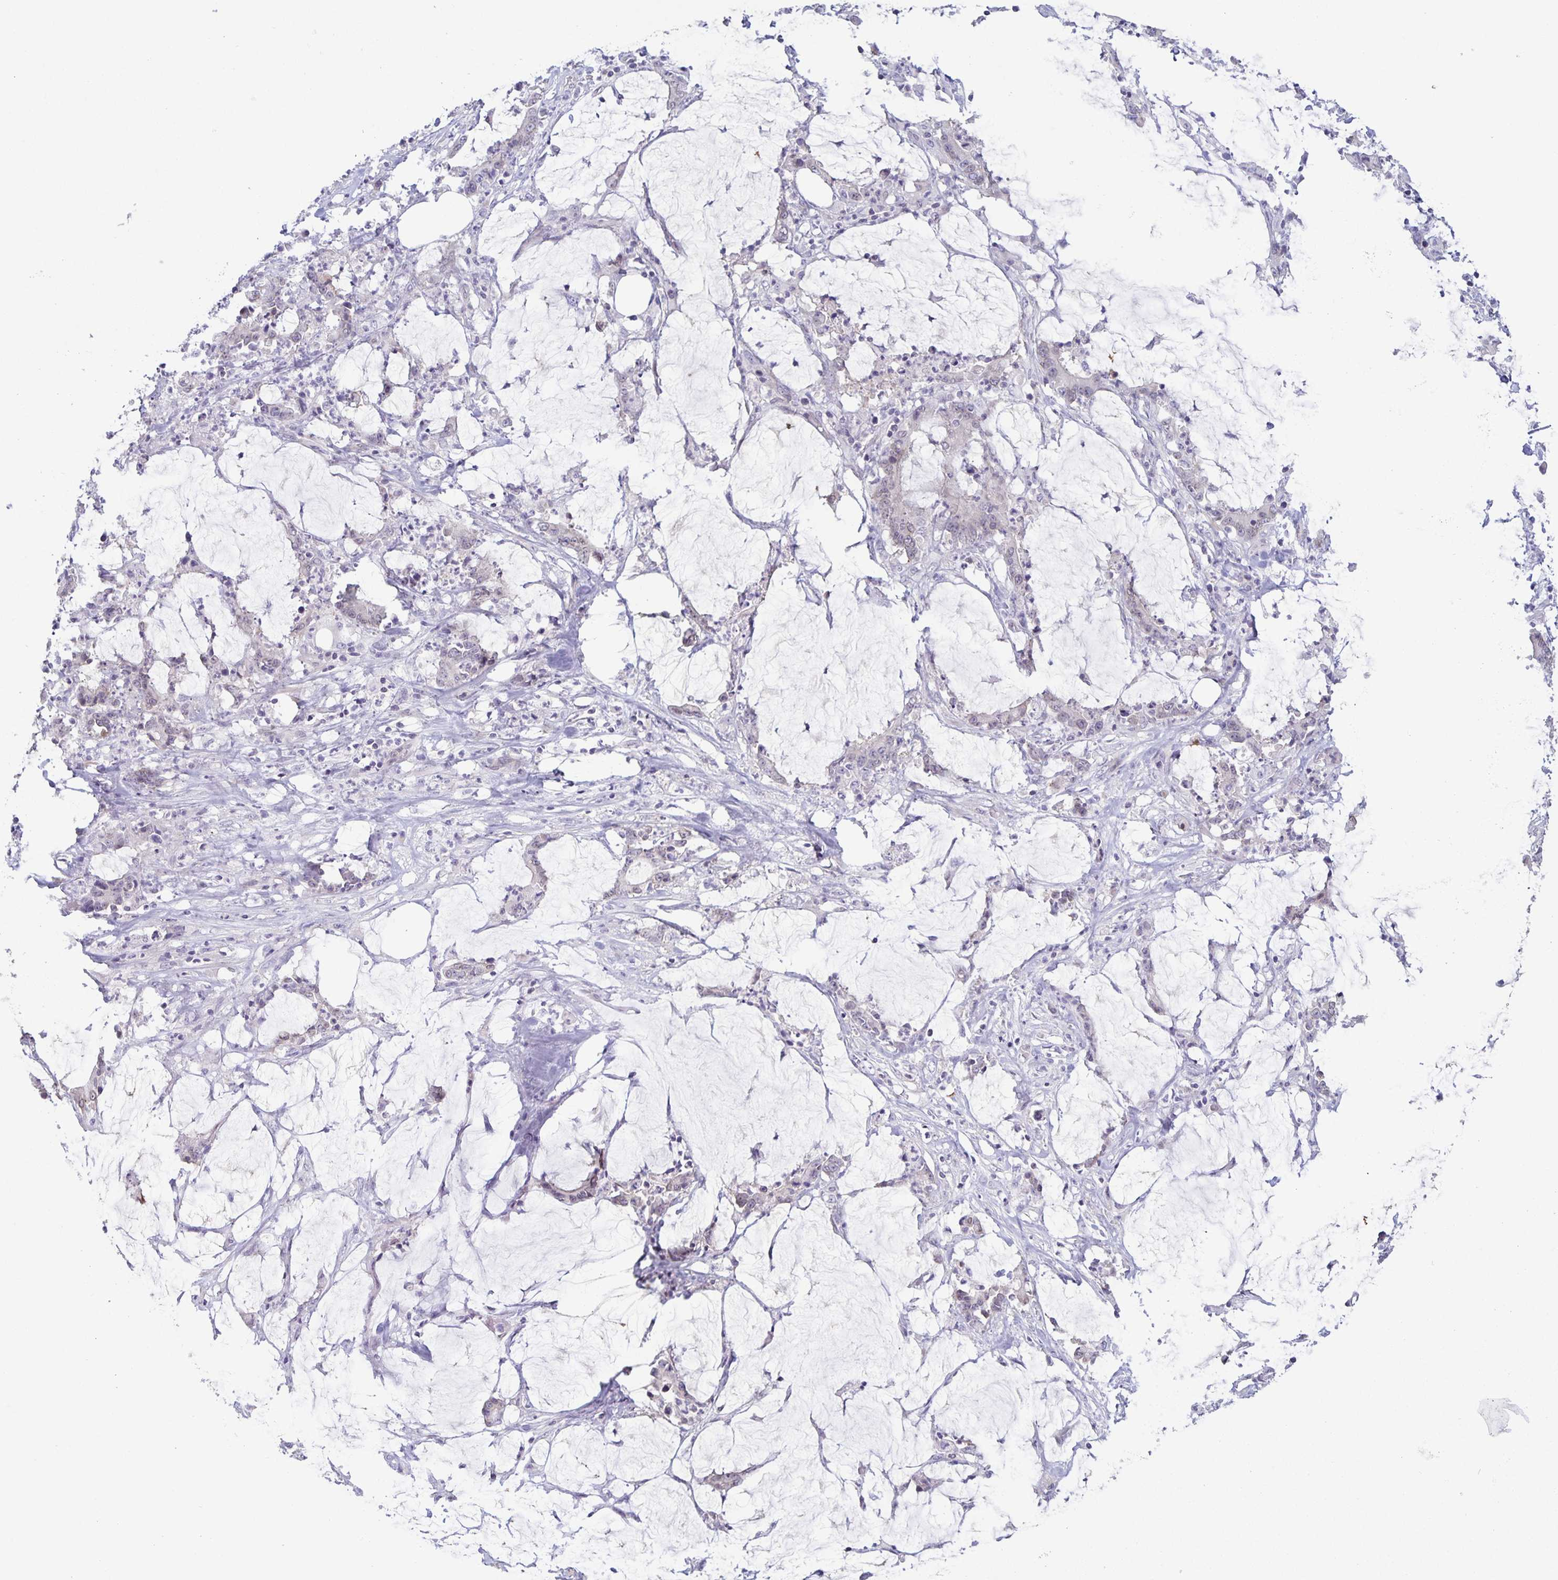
{"staining": {"intensity": "negative", "quantity": "none", "location": "none"}, "tissue": "stomach cancer", "cell_type": "Tumor cells", "image_type": "cancer", "snomed": [{"axis": "morphology", "description": "Adenocarcinoma, NOS"}, {"axis": "topography", "description": "Stomach, upper"}], "caption": "Immunohistochemical staining of human stomach adenocarcinoma reveals no significant positivity in tumor cells.", "gene": "SYNE2", "patient": {"sex": "male", "age": 68}}